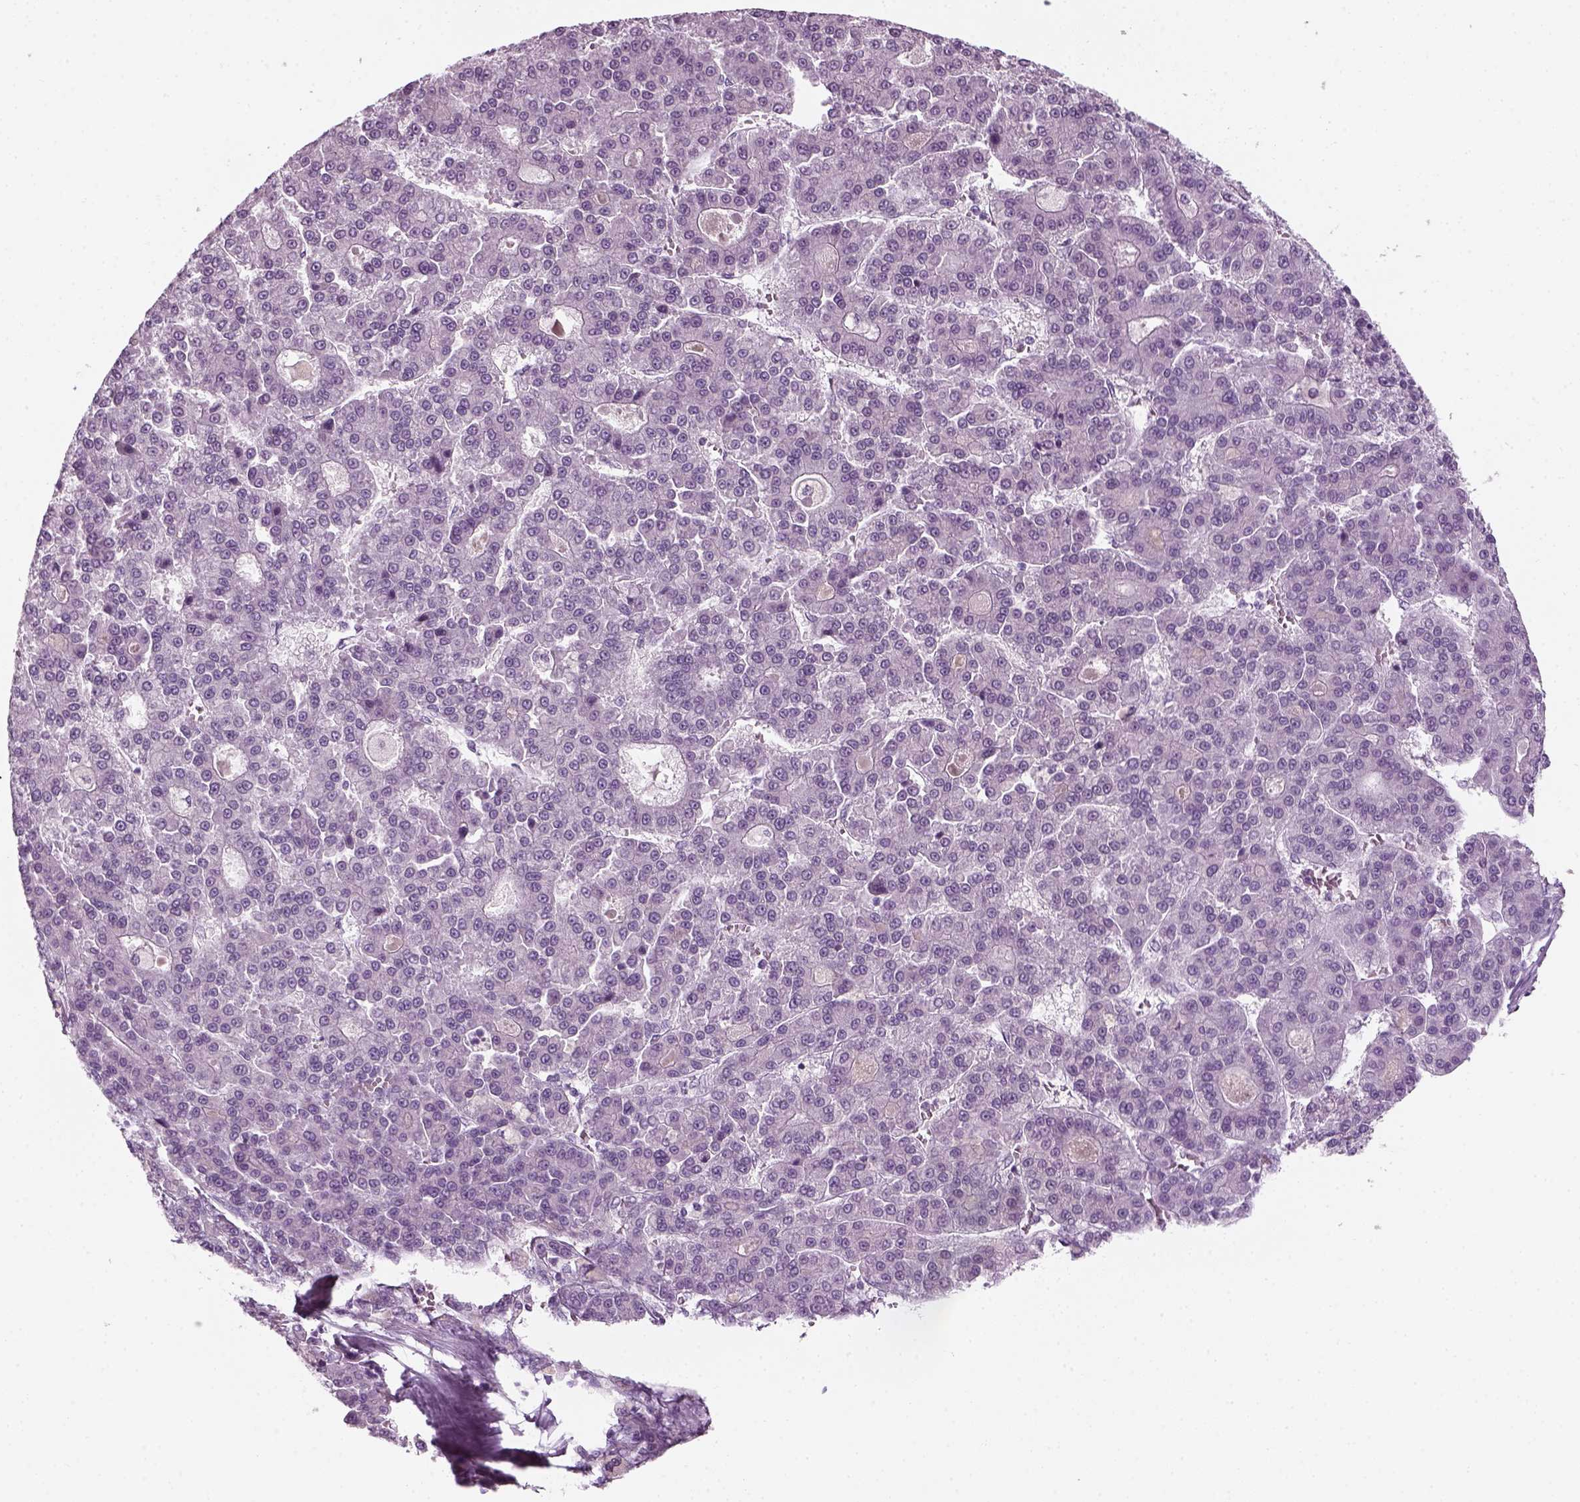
{"staining": {"intensity": "negative", "quantity": "none", "location": "none"}, "tissue": "liver cancer", "cell_type": "Tumor cells", "image_type": "cancer", "snomed": [{"axis": "morphology", "description": "Carcinoma, Hepatocellular, NOS"}, {"axis": "topography", "description": "Liver"}], "caption": "Protein analysis of liver cancer (hepatocellular carcinoma) demonstrates no significant expression in tumor cells.", "gene": "KRT75", "patient": {"sex": "male", "age": 70}}